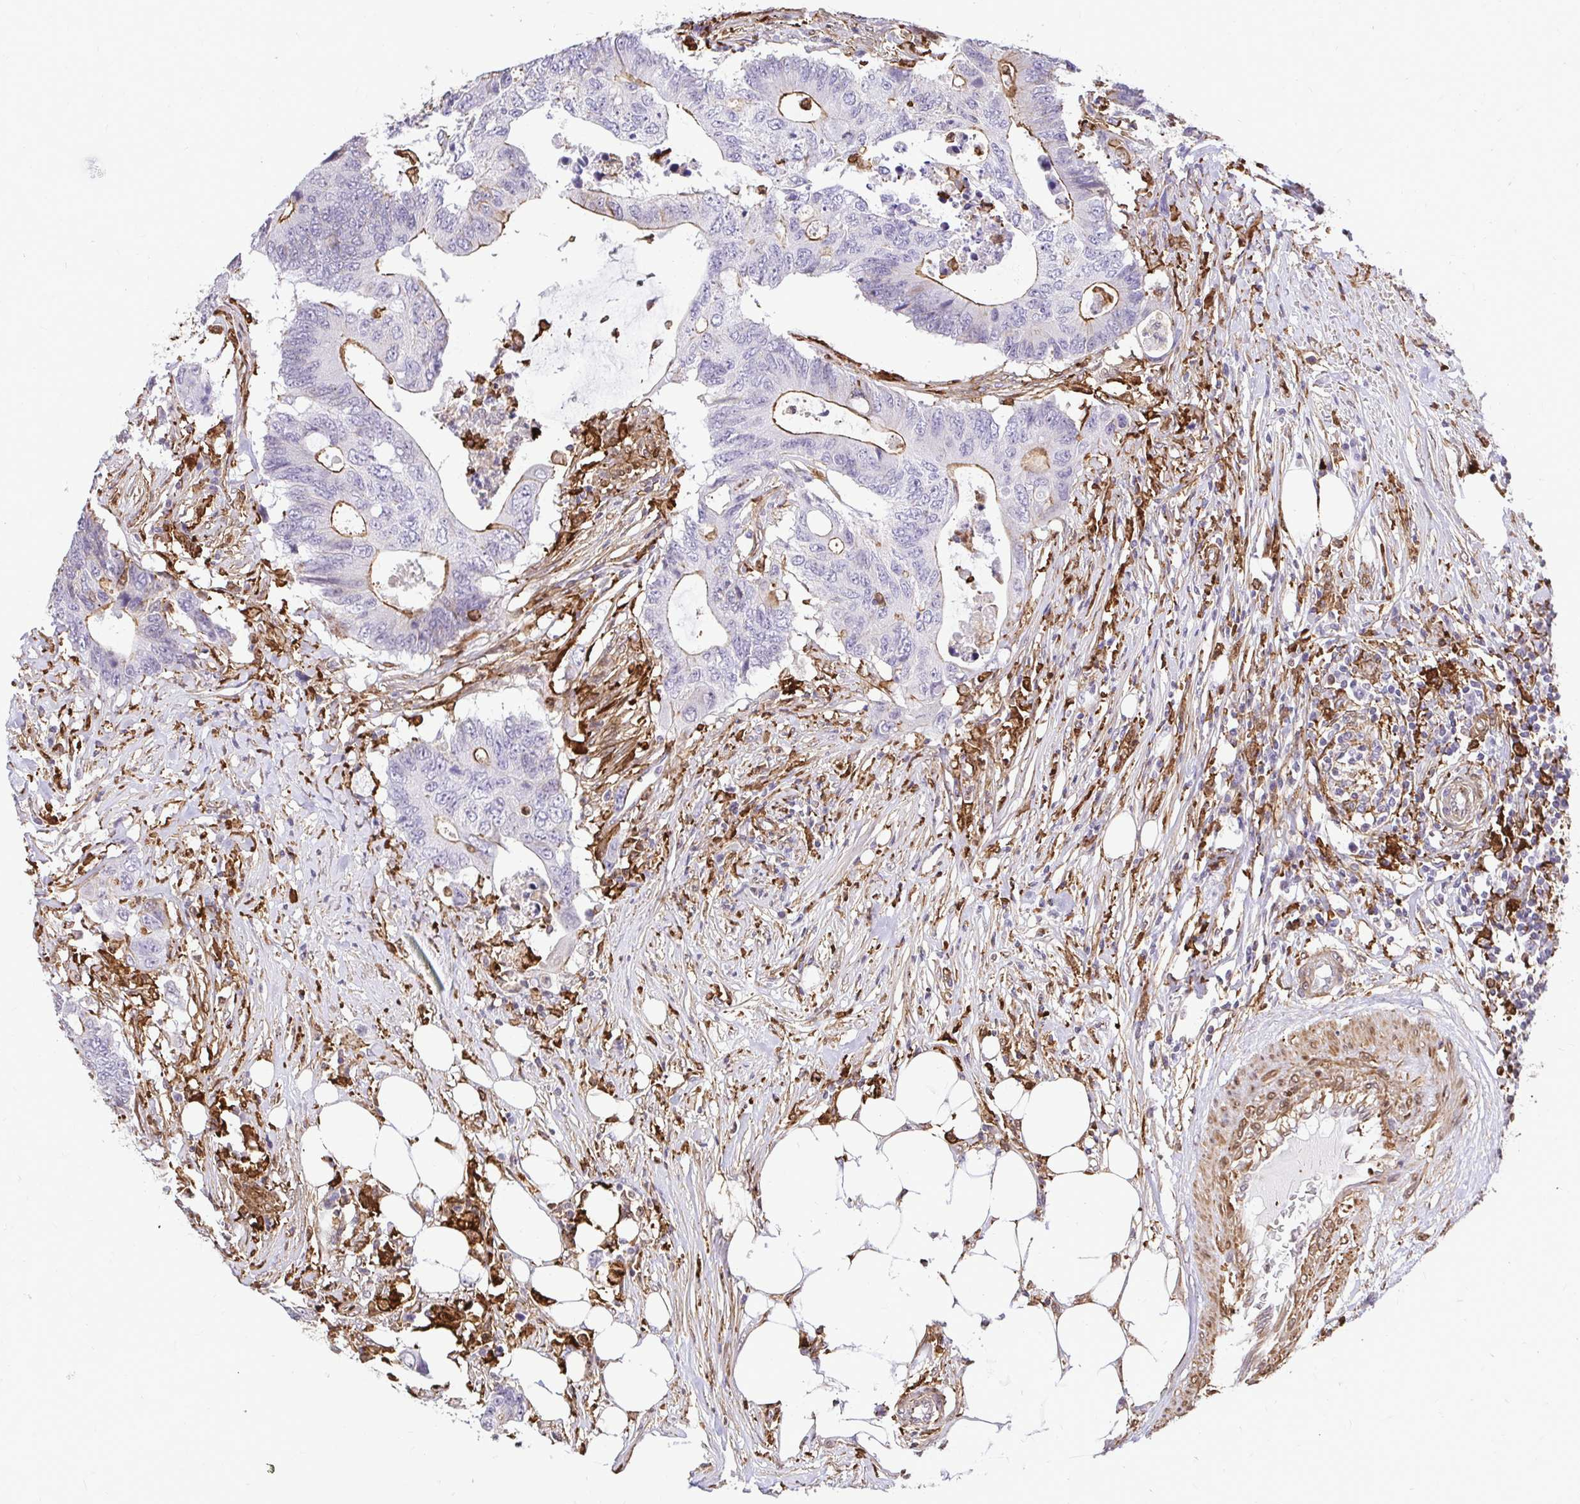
{"staining": {"intensity": "moderate", "quantity": "<25%", "location": "cytoplasmic/membranous"}, "tissue": "colorectal cancer", "cell_type": "Tumor cells", "image_type": "cancer", "snomed": [{"axis": "morphology", "description": "Adenocarcinoma, NOS"}, {"axis": "topography", "description": "Colon"}], "caption": "This micrograph displays IHC staining of colorectal cancer (adenocarcinoma), with low moderate cytoplasmic/membranous staining in approximately <25% of tumor cells.", "gene": "GSN", "patient": {"sex": "male", "age": 71}}